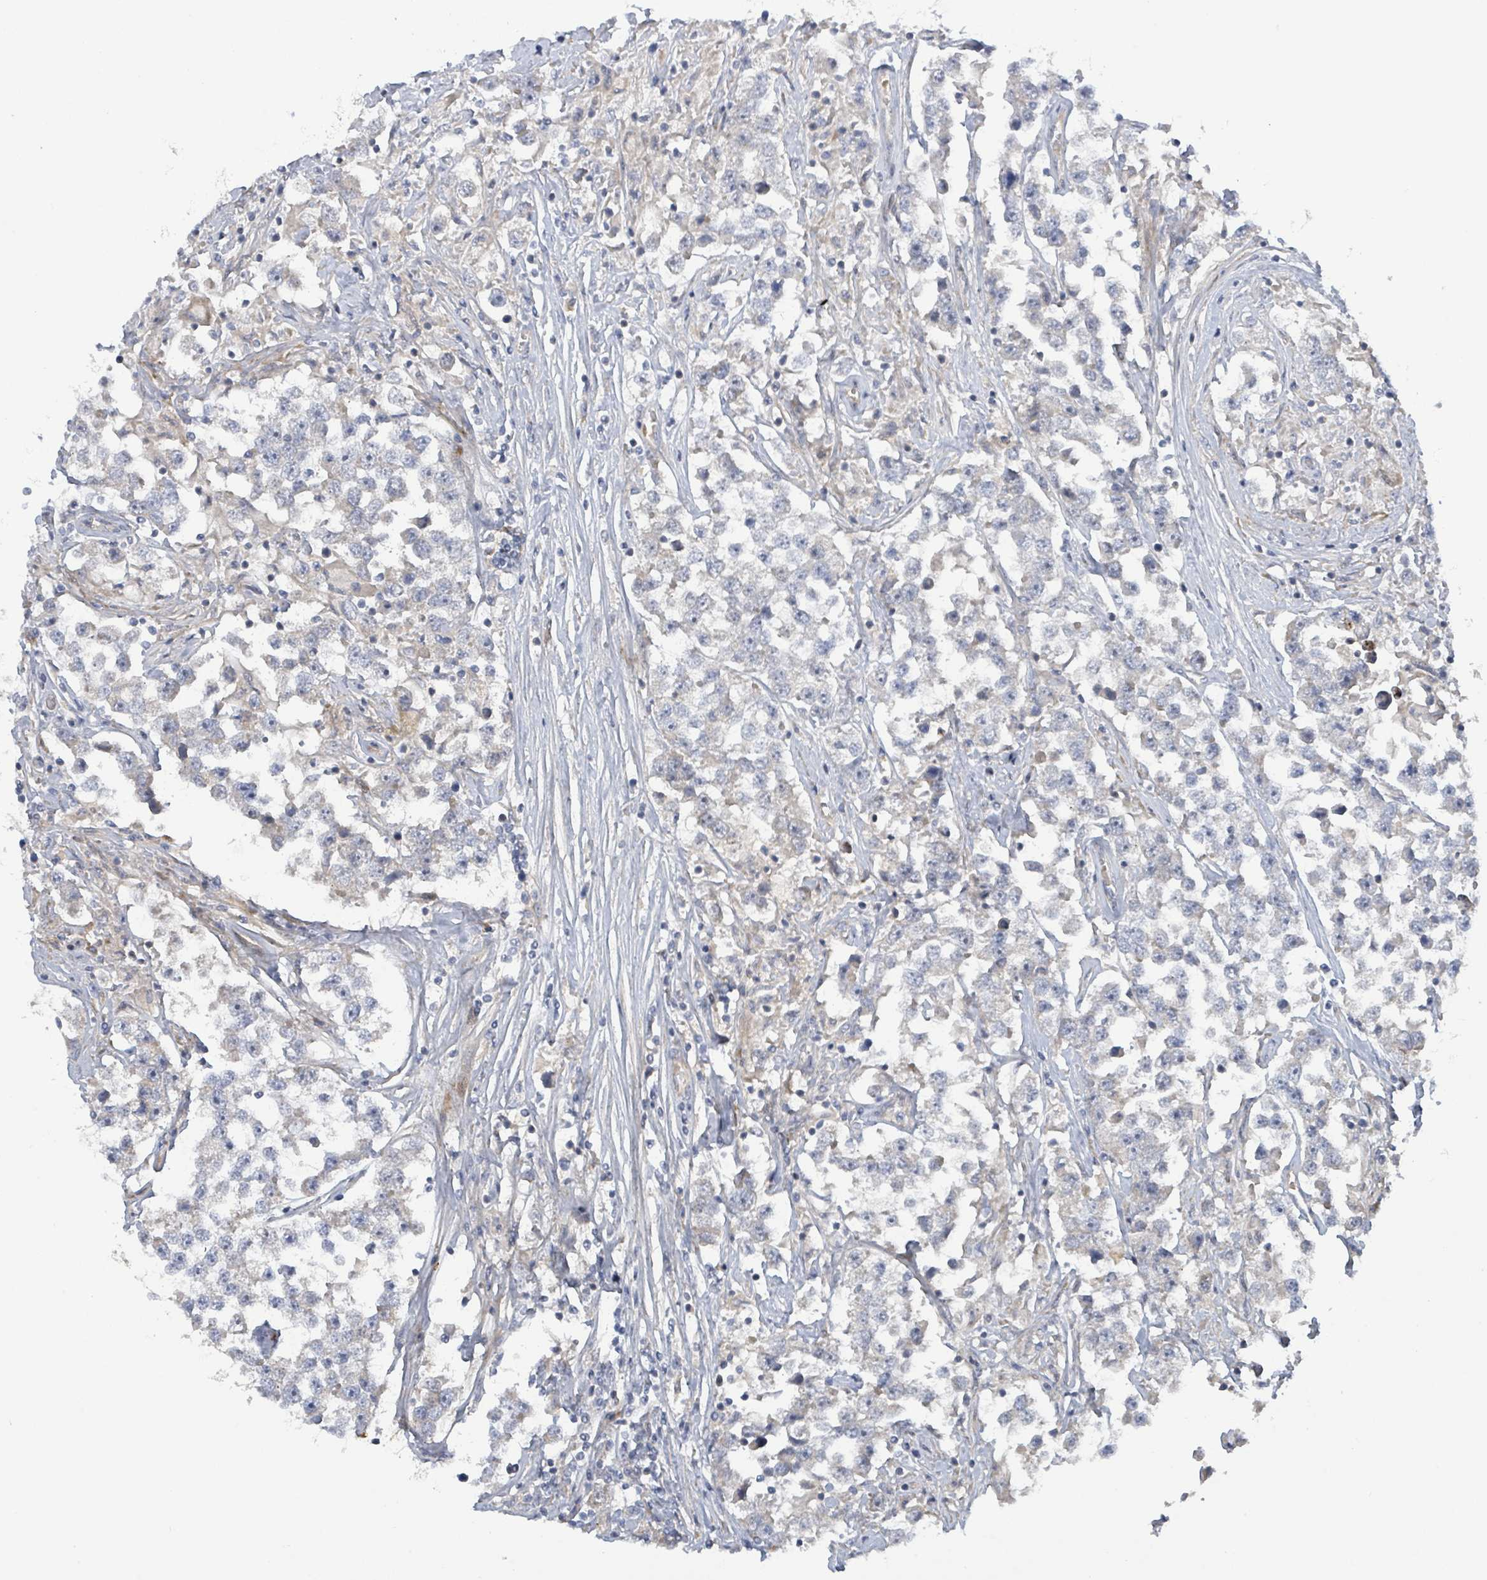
{"staining": {"intensity": "negative", "quantity": "none", "location": "none"}, "tissue": "testis cancer", "cell_type": "Tumor cells", "image_type": "cancer", "snomed": [{"axis": "morphology", "description": "Seminoma, NOS"}, {"axis": "topography", "description": "Testis"}], "caption": "Immunohistochemical staining of testis cancer exhibits no significant positivity in tumor cells.", "gene": "CFAP210", "patient": {"sex": "male", "age": 46}}